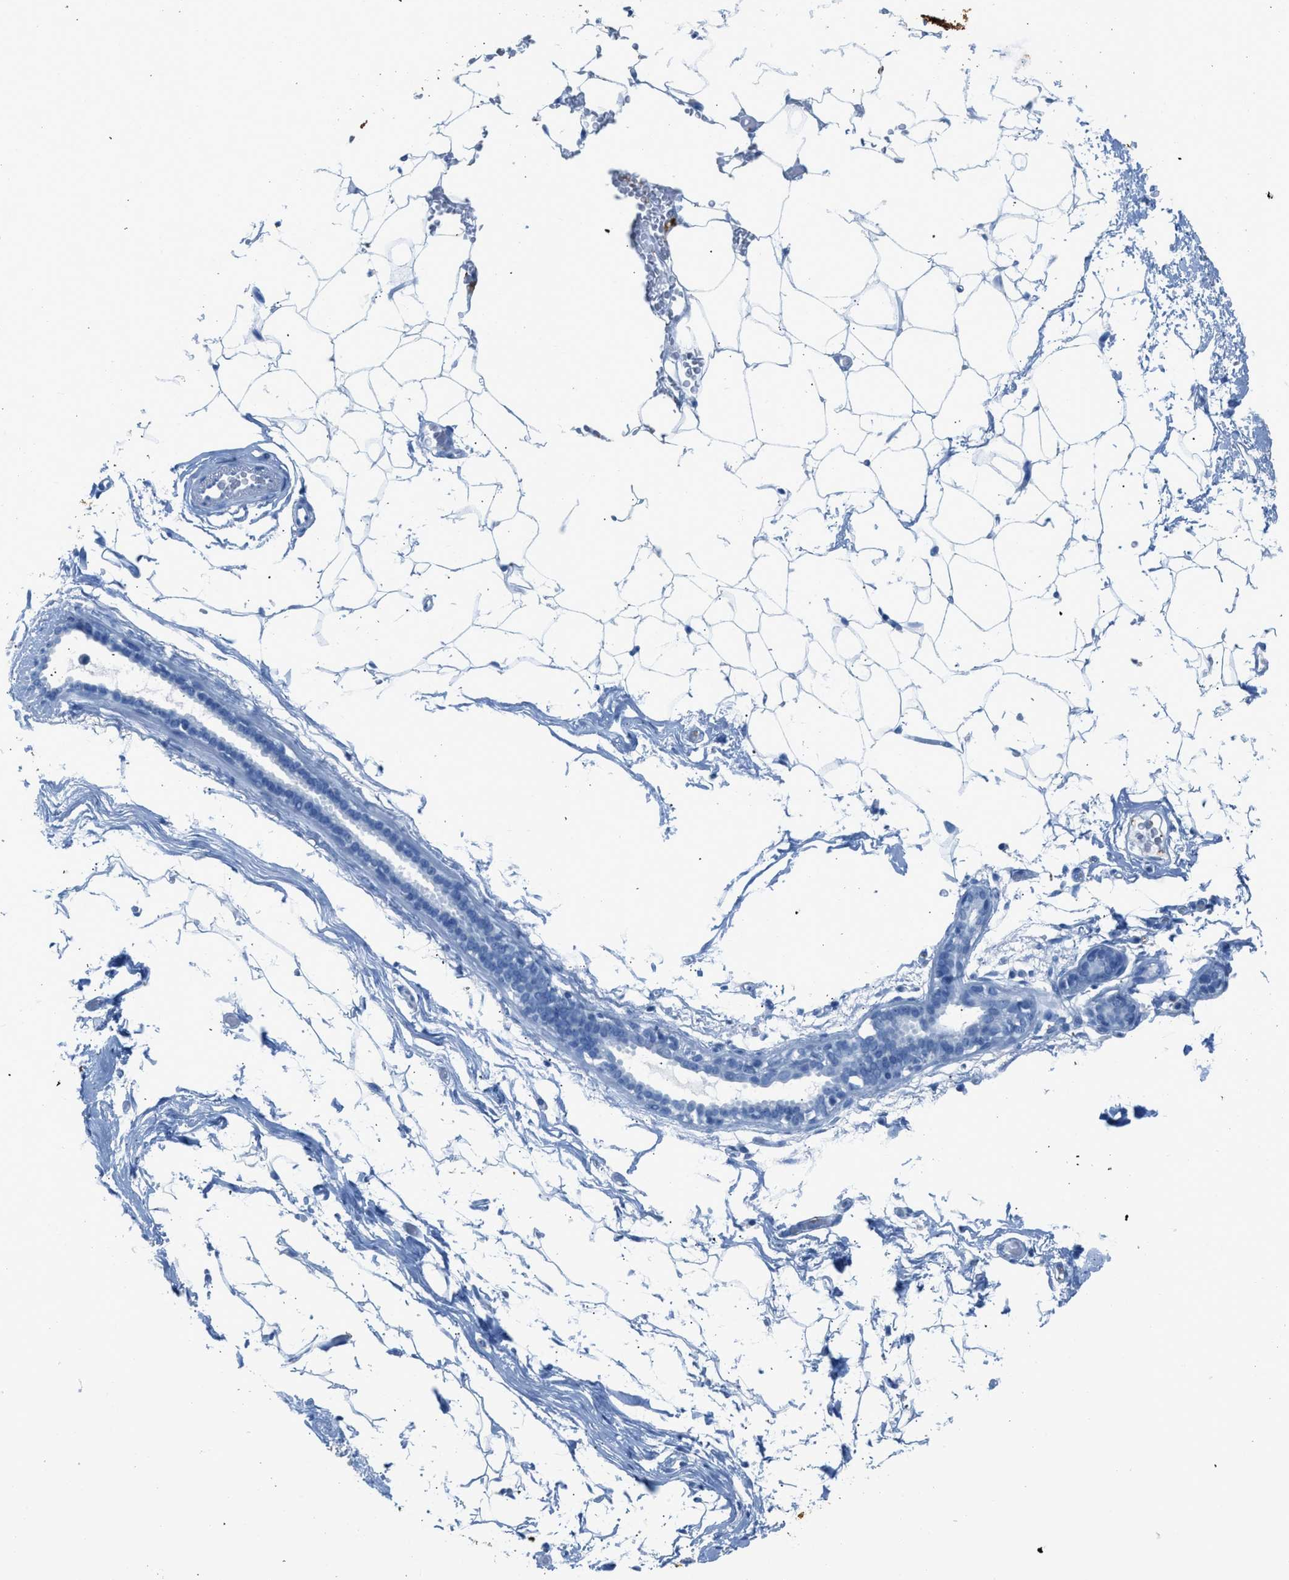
{"staining": {"intensity": "negative", "quantity": "none", "location": "none"}, "tissue": "adipose tissue", "cell_type": "Adipocytes", "image_type": "normal", "snomed": [{"axis": "morphology", "description": "Normal tissue, NOS"}, {"axis": "topography", "description": "Breast"}, {"axis": "topography", "description": "Soft tissue"}], "caption": "This is a histopathology image of IHC staining of benign adipose tissue, which shows no expression in adipocytes. Brightfield microscopy of immunohistochemistry (IHC) stained with DAB (3,3'-diaminobenzidine) (brown) and hematoxylin (blue), captured at high magnification.", "gene": "FAIM2", "patient": {"sex": "female", "age": 75}}